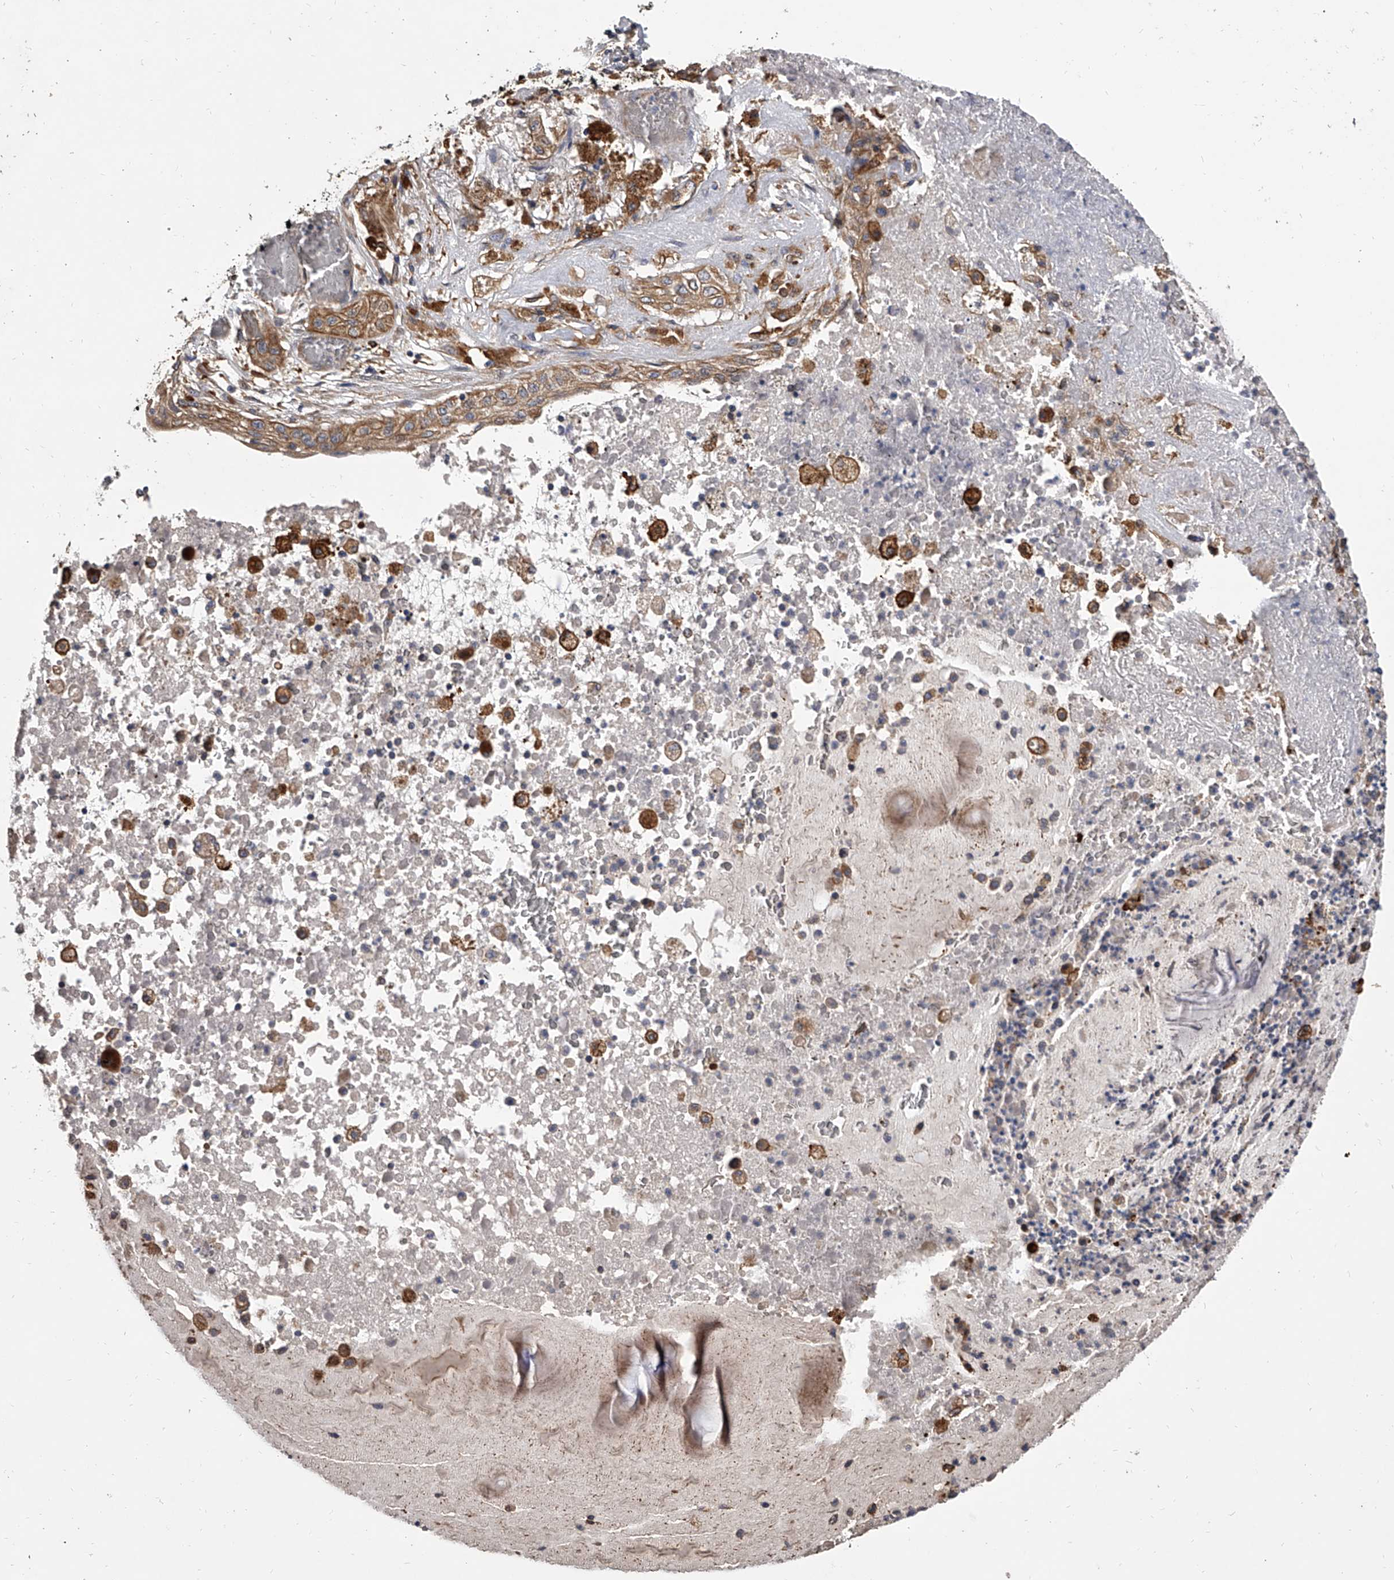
{"staining": {"intensity": "weak", "quantity": ">75%", "location": "cytoplasmic/membranous"}, "tissue": "lung cancer", "cell_type": "Tumor cells", "image_type": "cancer", "snomed": [{"axis": "morphology", "description": "Squamous cell carcinoma, NOS"}, {"axis": "topography", "description": "Lung"}], "caption": "Brown immunohistochemical staining in lung cancer exhibits weak cytoplasmic/membranous staining in about >75% of tumor cells.", "gene": "EXOC4", "patient": {"sex": "female", "age": 47}}